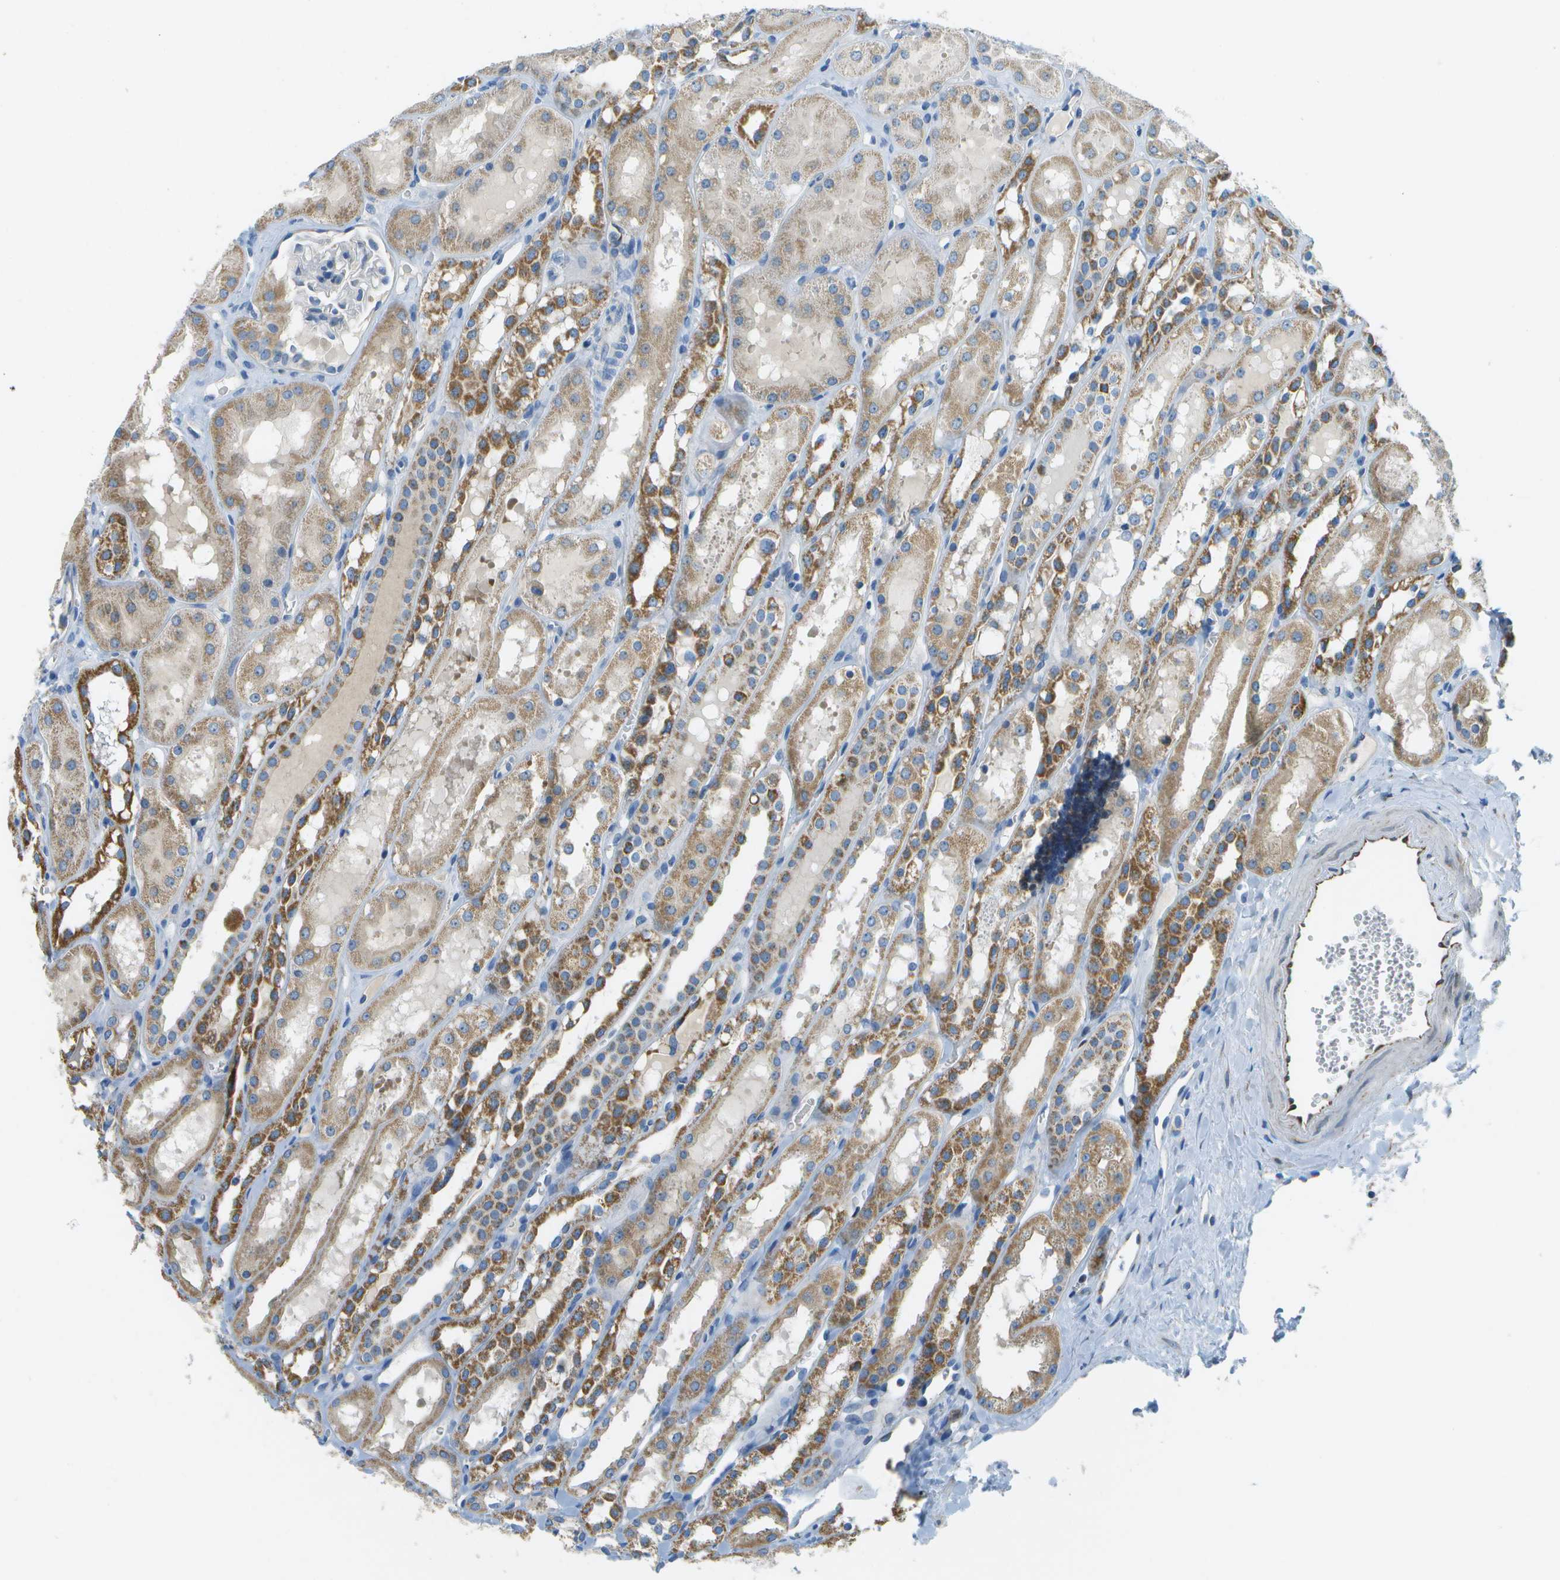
{"staining": {"intensity": "negative", "quantity": "none", "location": "none"}, "tissue": "kidney", "cell_type": "Cells in glomeruli", "image_type": "normal", "snomed": [{"axis": "morphology", "description": "Normal tissue, NOS"}, {"axis": "topography", "description": "Kidney"}, {"axis": "topography", "description": "Urinary bladder"}], "caption": "An image of human kidney is negative for staining in cells in glomeruli. (Stains: DAB immunohistochemistry (IHC) with hematoxylin counter stain, Microscopy: brightfield microscopy at high magnification).", "gene": "PTGIS", "patient": {"sex": "male", "age": 16}}